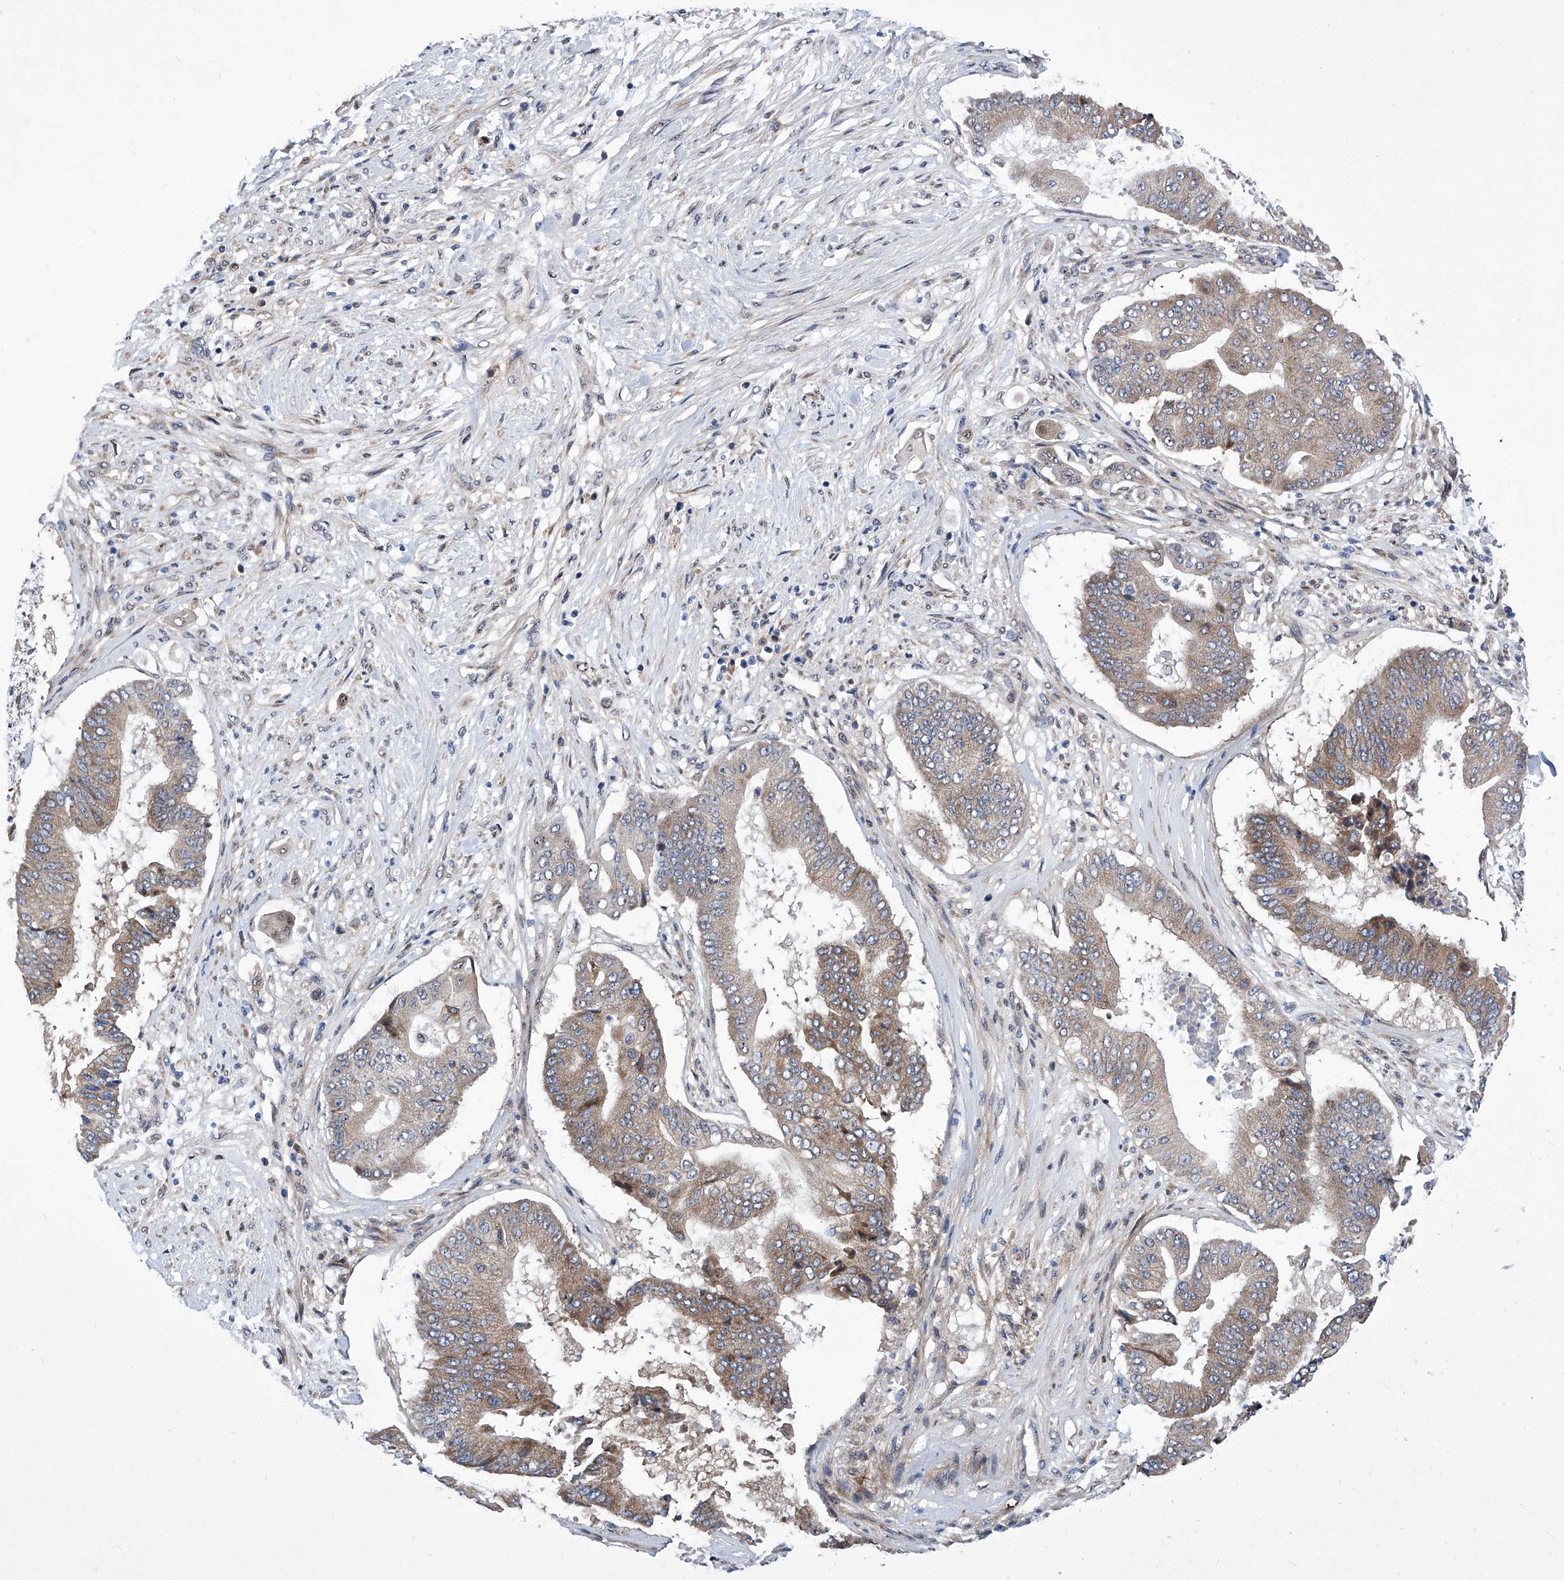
{"staining": {"intensity": "moderate", "quantity": "25%-75%", "location": "cytoplasmic/membranous"}, "tissue": "pancreatic cancer", "cell_type": "Tumor cells", "image_type": "cancer", "snomed": [{"axis": "morphology", "description": "Adenocarcinoma, NOS"}, {"axis": "topography", "description": "Pancreas"}], "caption": "Tumor cells show moderate cytoplasmic/membranous positivity in approximately 25%-75% of cells in pancreatic cancer (adenocarcinoma).", "gene": "KTI12", "patient": {"sex": "female", "age": 77}}